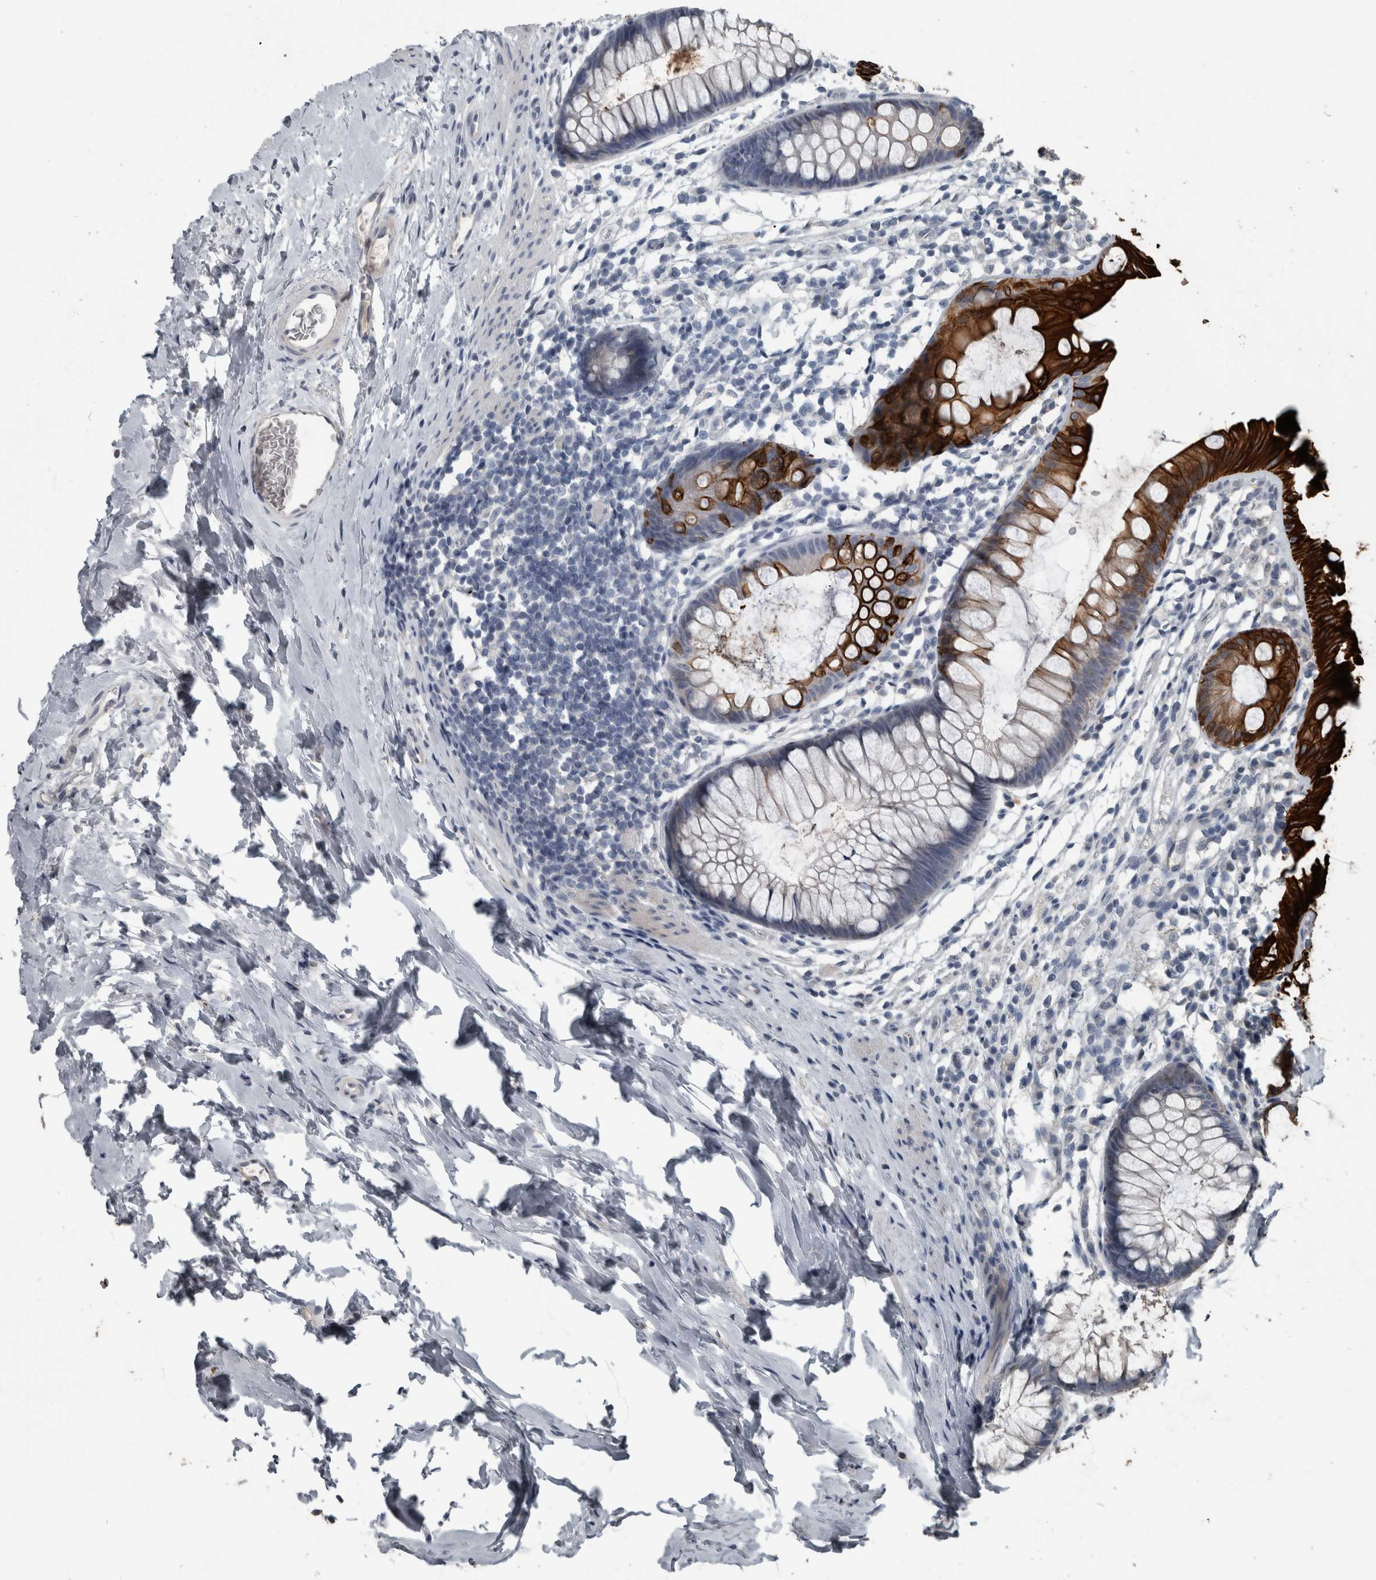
{"staining": {"intensity": "weak", "quantity": "25%-75%", "location": "cytoplasmic/membranous"}, "tissue": "colon", "cell_type": "Endothelial cells", "image_type": "normal", "snomed": [{"axis": "morphology", "description": "Normal tissue, NOS"}, {"axis": "topography", "description": "Colon"}], "caption": "A low amount of weak cytoplasmic/membranous staining is identified in approximately 25%-75% of endothelial cells in benign colon. (Stains: DAB in brown, nuclei in blue, Microscopy: brightfield microscopy at high magnification).", "gene": "KRT20", "patient": {"sex": "female", "age": 62}}